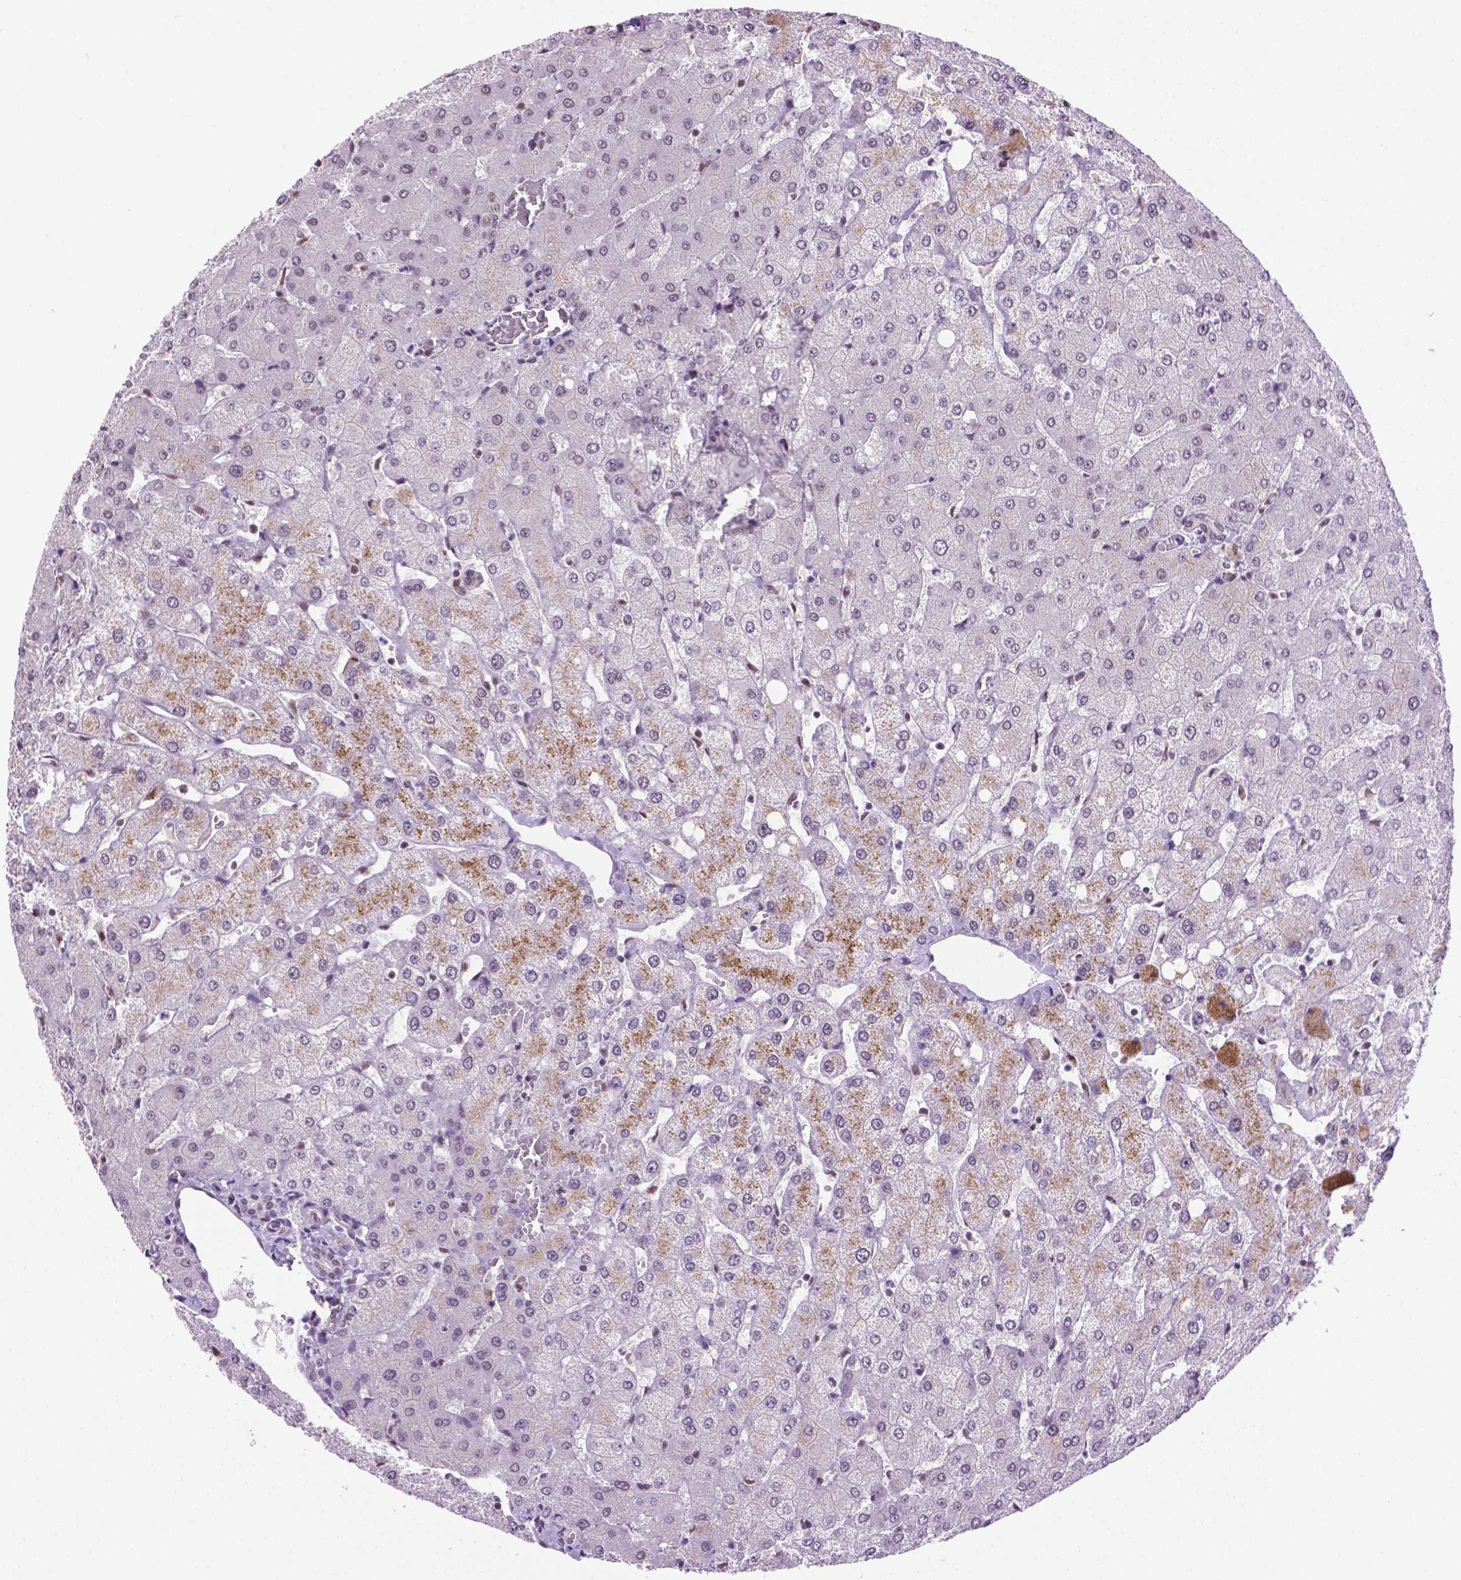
{"staining": {"intensity": "negative", "quantity": "none", "location": "none"}, "tissue": "liver", "cell_type": "Cholangiocytes", "image_type": "normal", "snomed": [{"axis": "morphology", "description": "Normal tissue, NOS"}, {"axis": "topography", "description": "Liver"}], "caption": "Micrograph shows no protein staining in cholangiocytes of normal liver. (DAB (3,3'-diaminobenzidine) immunohistochemistry (IHC) visualized using brightfield microscopy, high magnification).", "gene": "ABI2", "patient": {"sex": "female", "age": 54}}